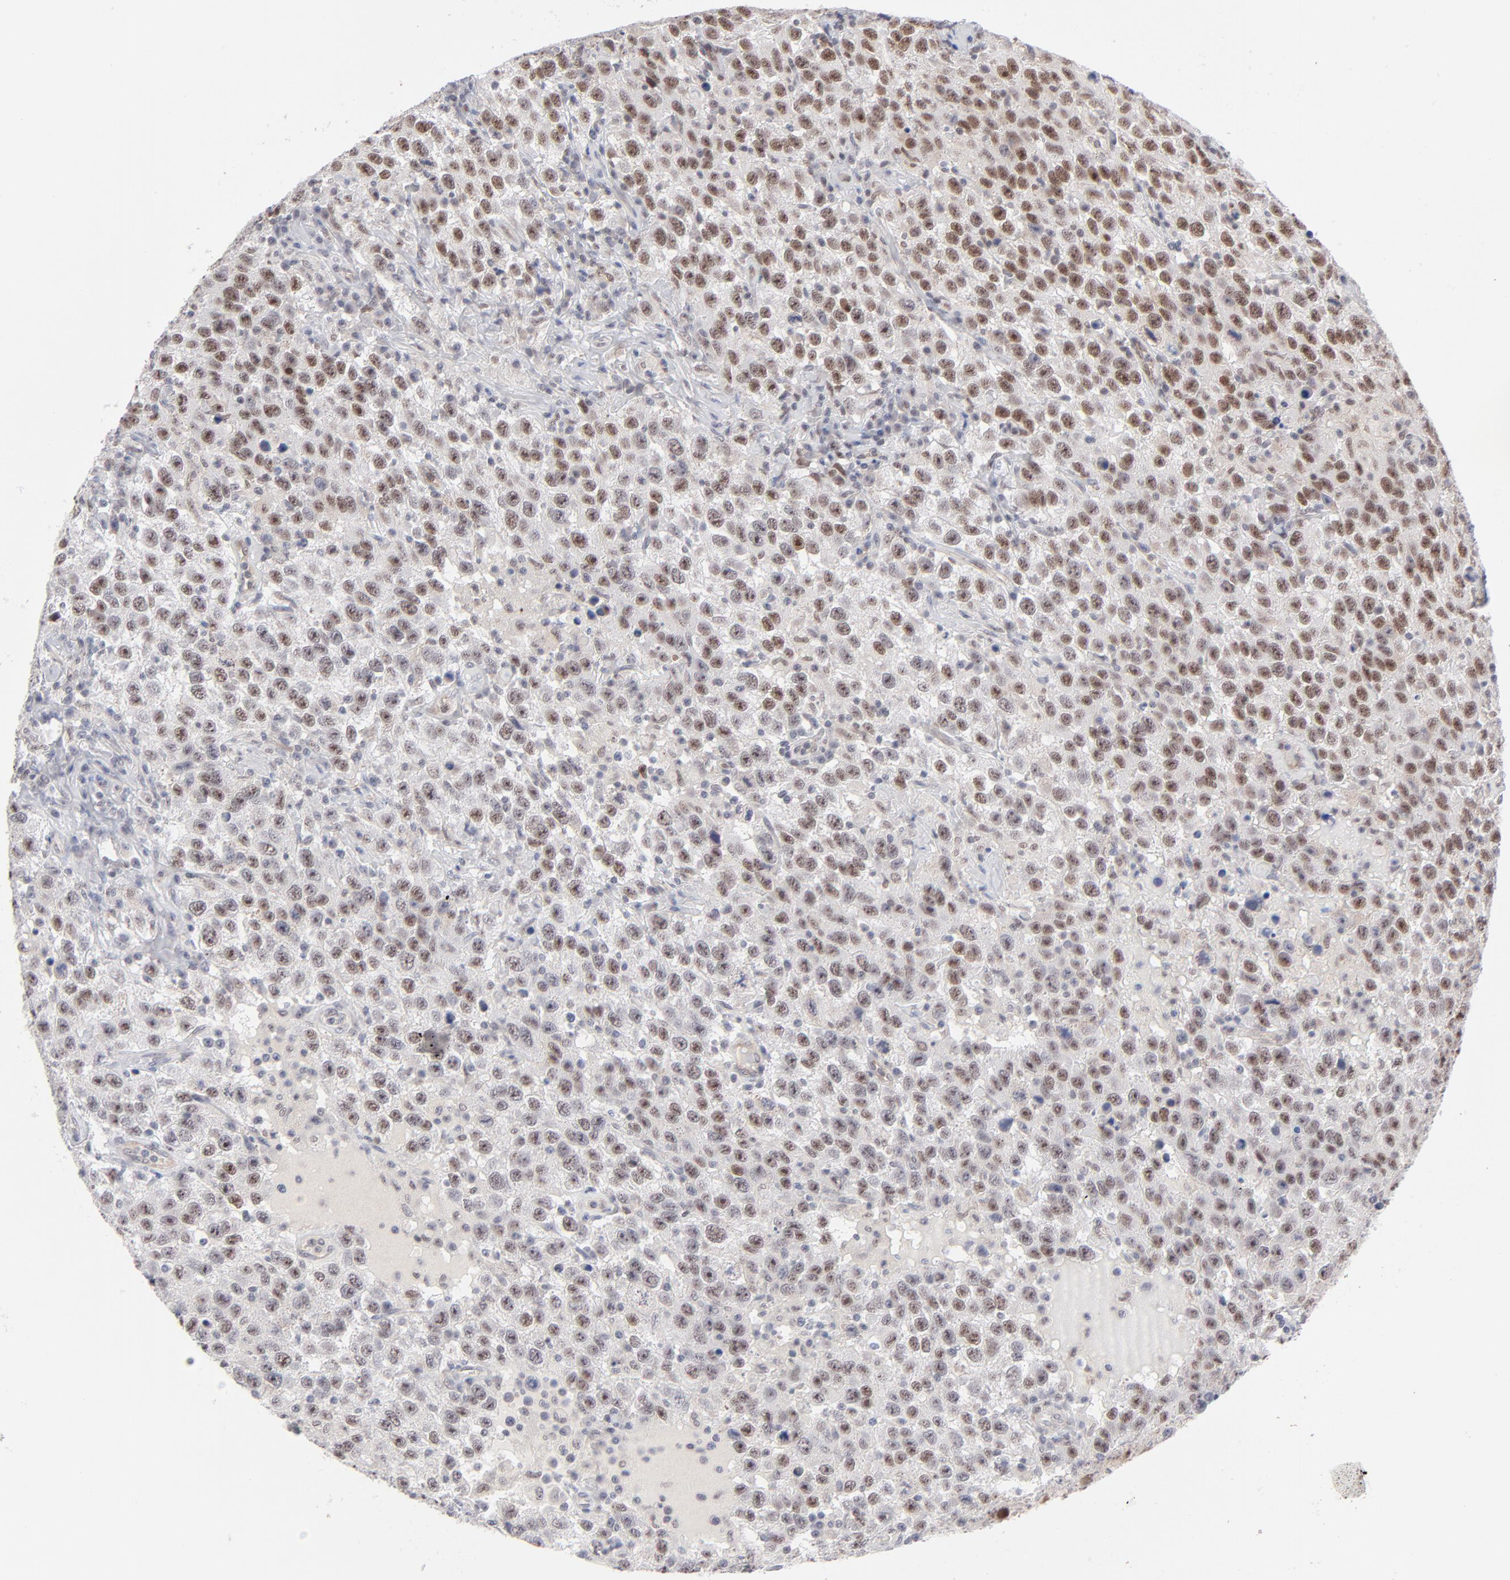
{"staining": {"intensity": "moderate", "quantity": "25%-75%", "location": "cytoplasmic/membranous,nuclear"}, "tissue": "testis cancer", "cell_type": "Tumor cells", "image_type": "cancer", "snomed": [{"axis": "morphology", "description": "Seminoma, NOS"}, {"axis": "topography", "description": "Testis"}], "caption": "Testis cancer (seminoma) stained with a protein marker demonstrates moderate staining in tumor cells.", "gene": "NBN", "patient": {"sex": "male", "age": 41}}